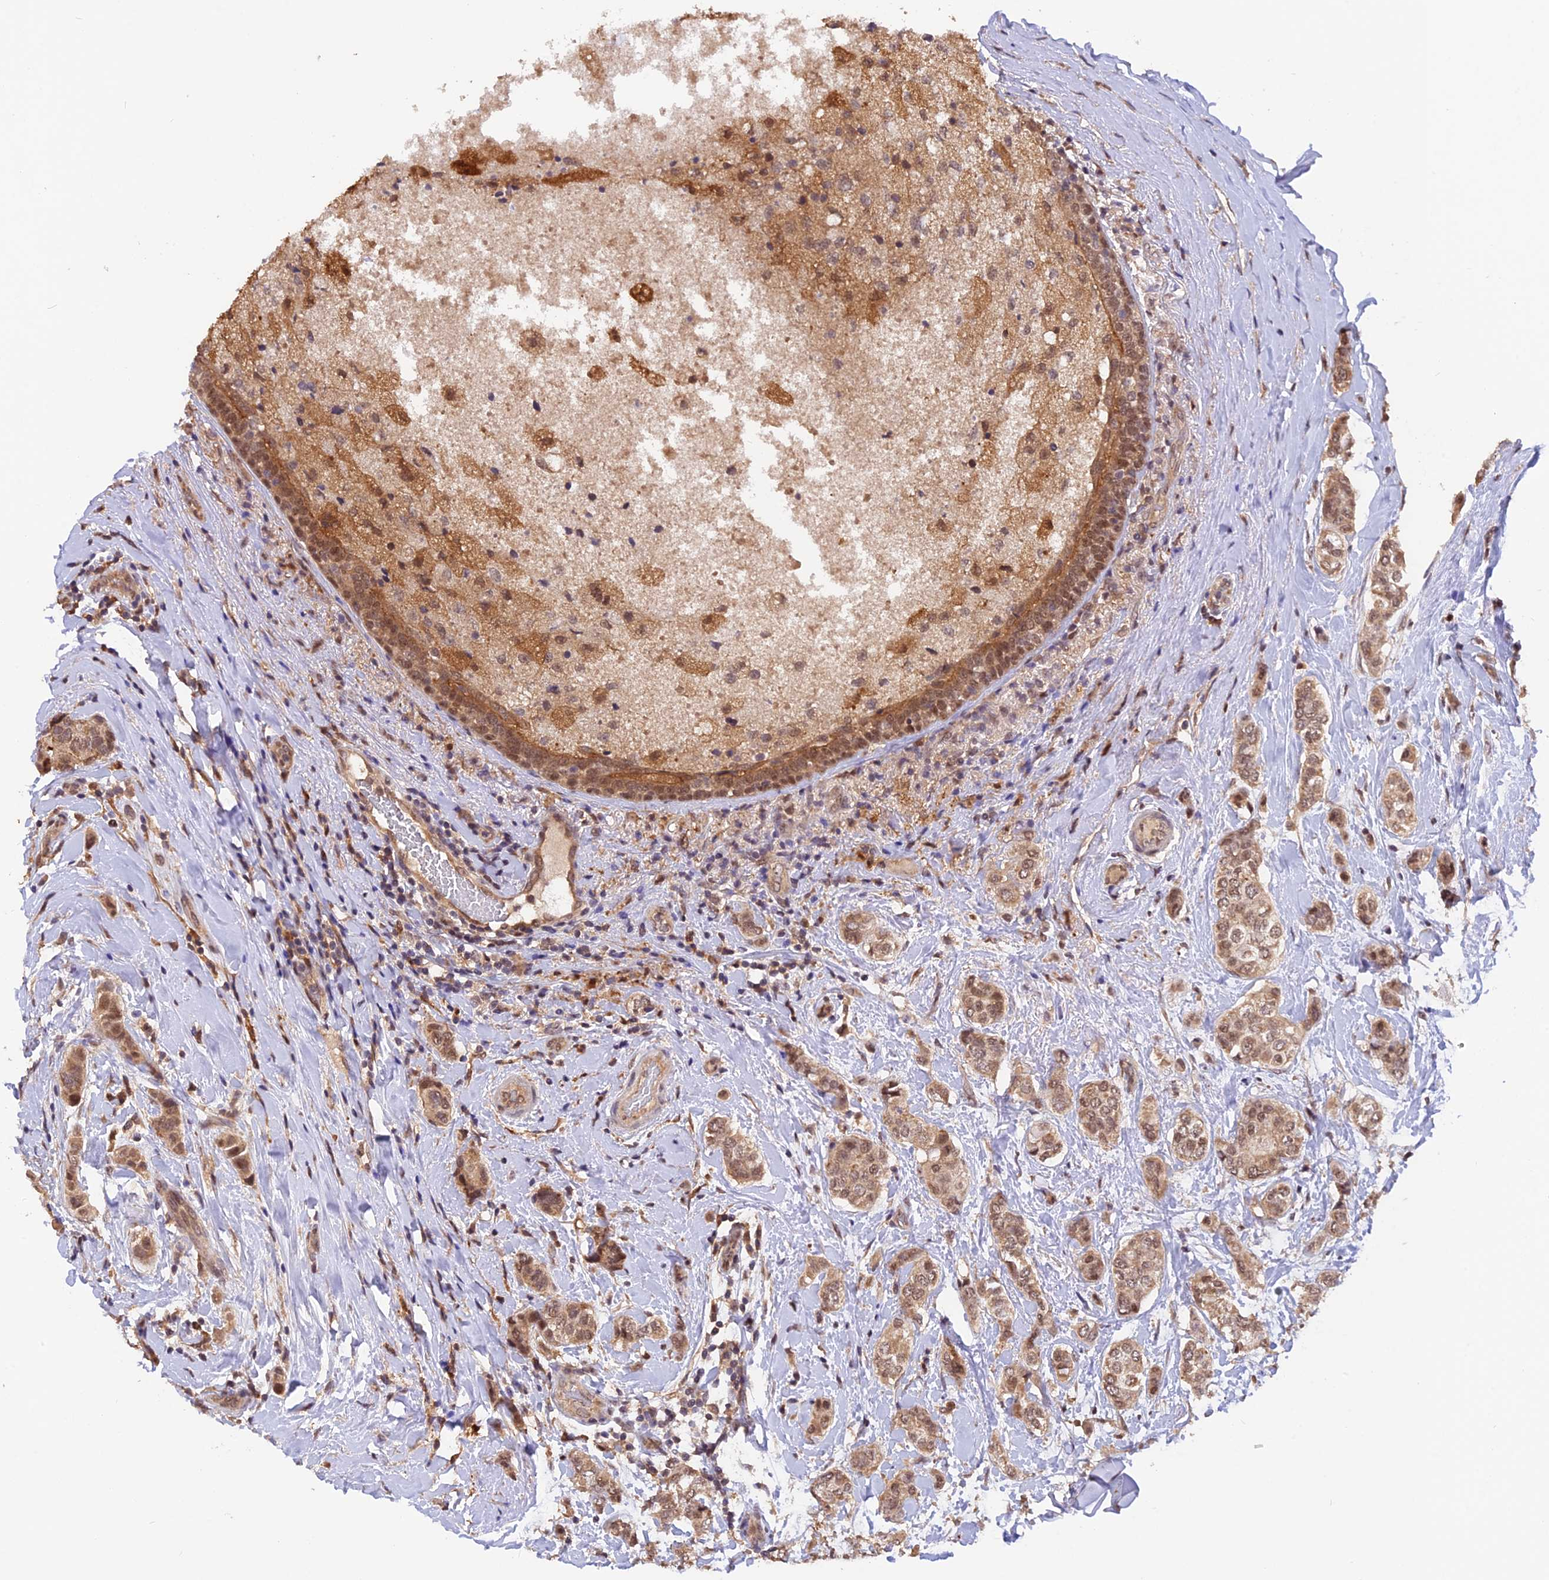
{"staining": {"intensity": "moderate", "quantity": ">75%", "location": "cytoplasmic/membranous,nuclear"}, "tissue": "breast cancer", "cell_type": "Tumor cells", "image_type": "cancer", "snomed": [{"axis": "morphology", "description": "Lobular carcinoma"}, {"axis": "topography", "description": "Breast"}], "caption": "Breast lobular carcinoma was stained to show a protein in brown. There is medium levels of moderate cytoplasmic/membranous and nuclear positivity in about >75% of tumor cells.", "gene": "MNS1", "patient": {"sex": "female", "age": 51}}